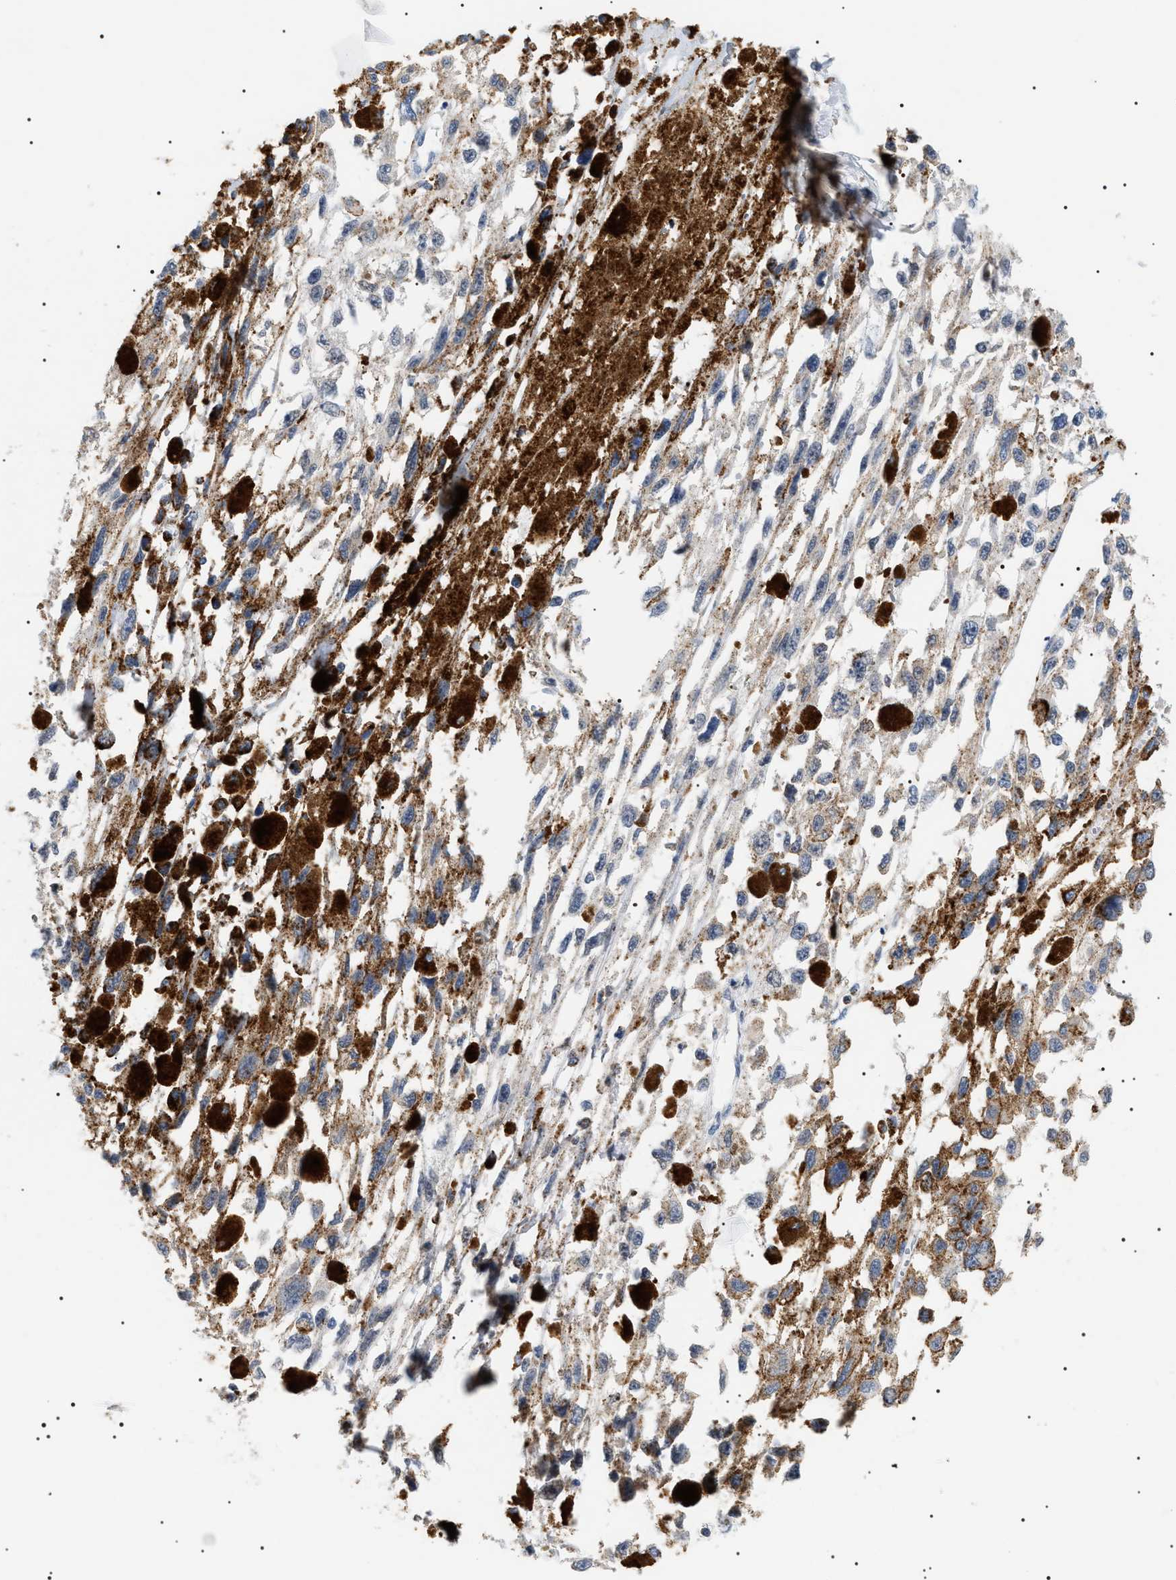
{"staining": {"intensity": "negative", "quantity": "none", "location": "none"}, "tissue": "melanoma", "cell_type": "Tumor cells", "image_type": "cancer", "snomed": [{"axis": "morphology", "description": "Malignant melanoma, Metastatic site"}, {"axis": "topography", "description": "Lymph node"}], "caption": "Immunohistochemistry (IHC) image of neoplastic tissue: human melanoma stained with DAB displays no significant protein positivity in tumor cells.", "gene": "HSD17B11", "patient": {"sex": "male", "age": 59}}